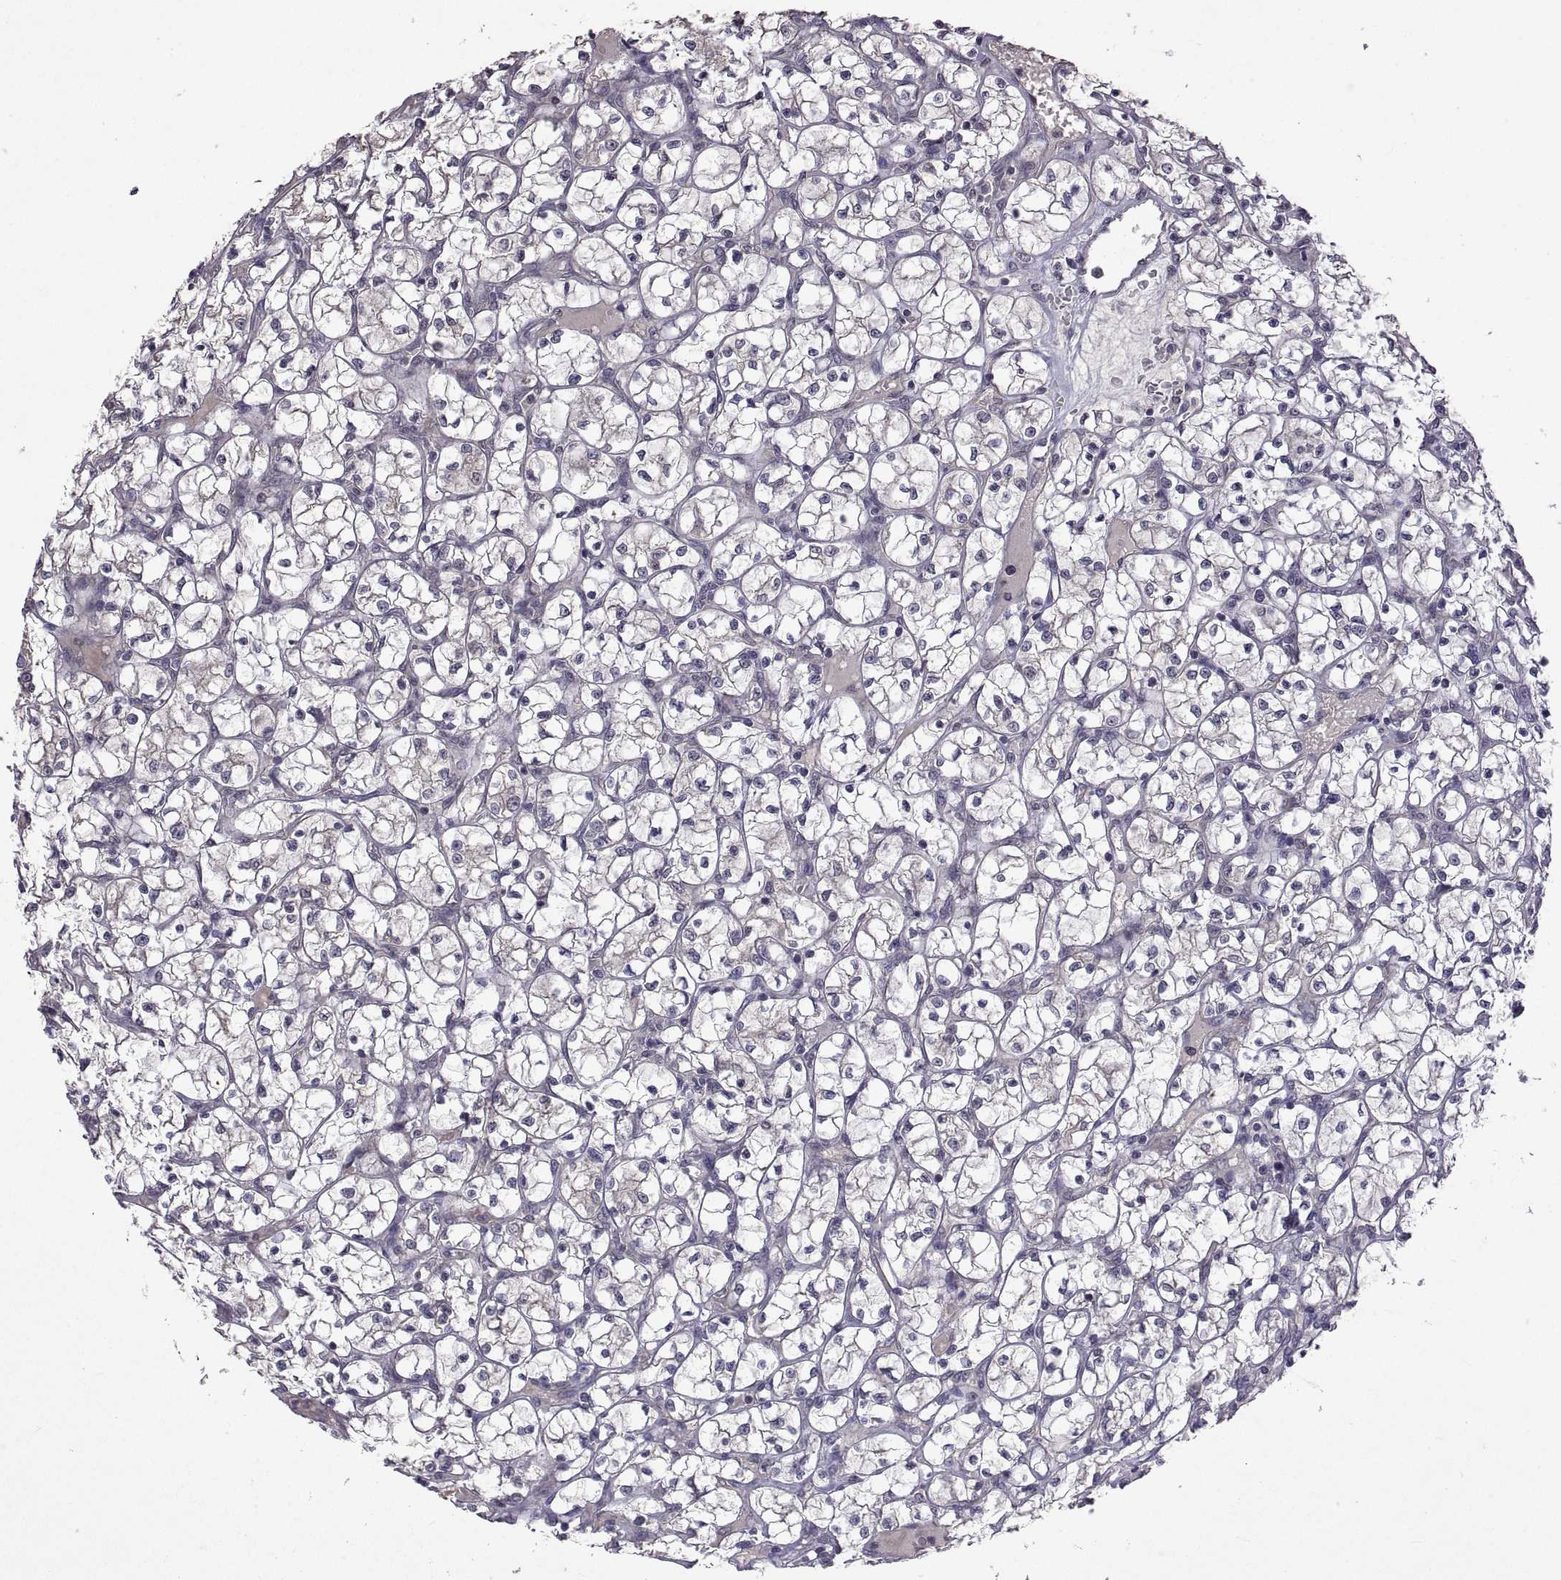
{"staining": {"intensity": "negative", "quantity": "none", "location": "none"}, "tissue": "renal cancer", "cell_type": "Tumor cells", "image_type": "cancer", "snomed": [{"axis": "morphology", "description": "Adenocarcinoma, NOS"}, {"axis": "topography", "description": "Kidney"}], "caption": "Renal cancer was stained to show a protein in brown. There is no significant expression in tumor cells.", "gene": "LAMA1", "patient": {"sex": "female", "age": 64}}